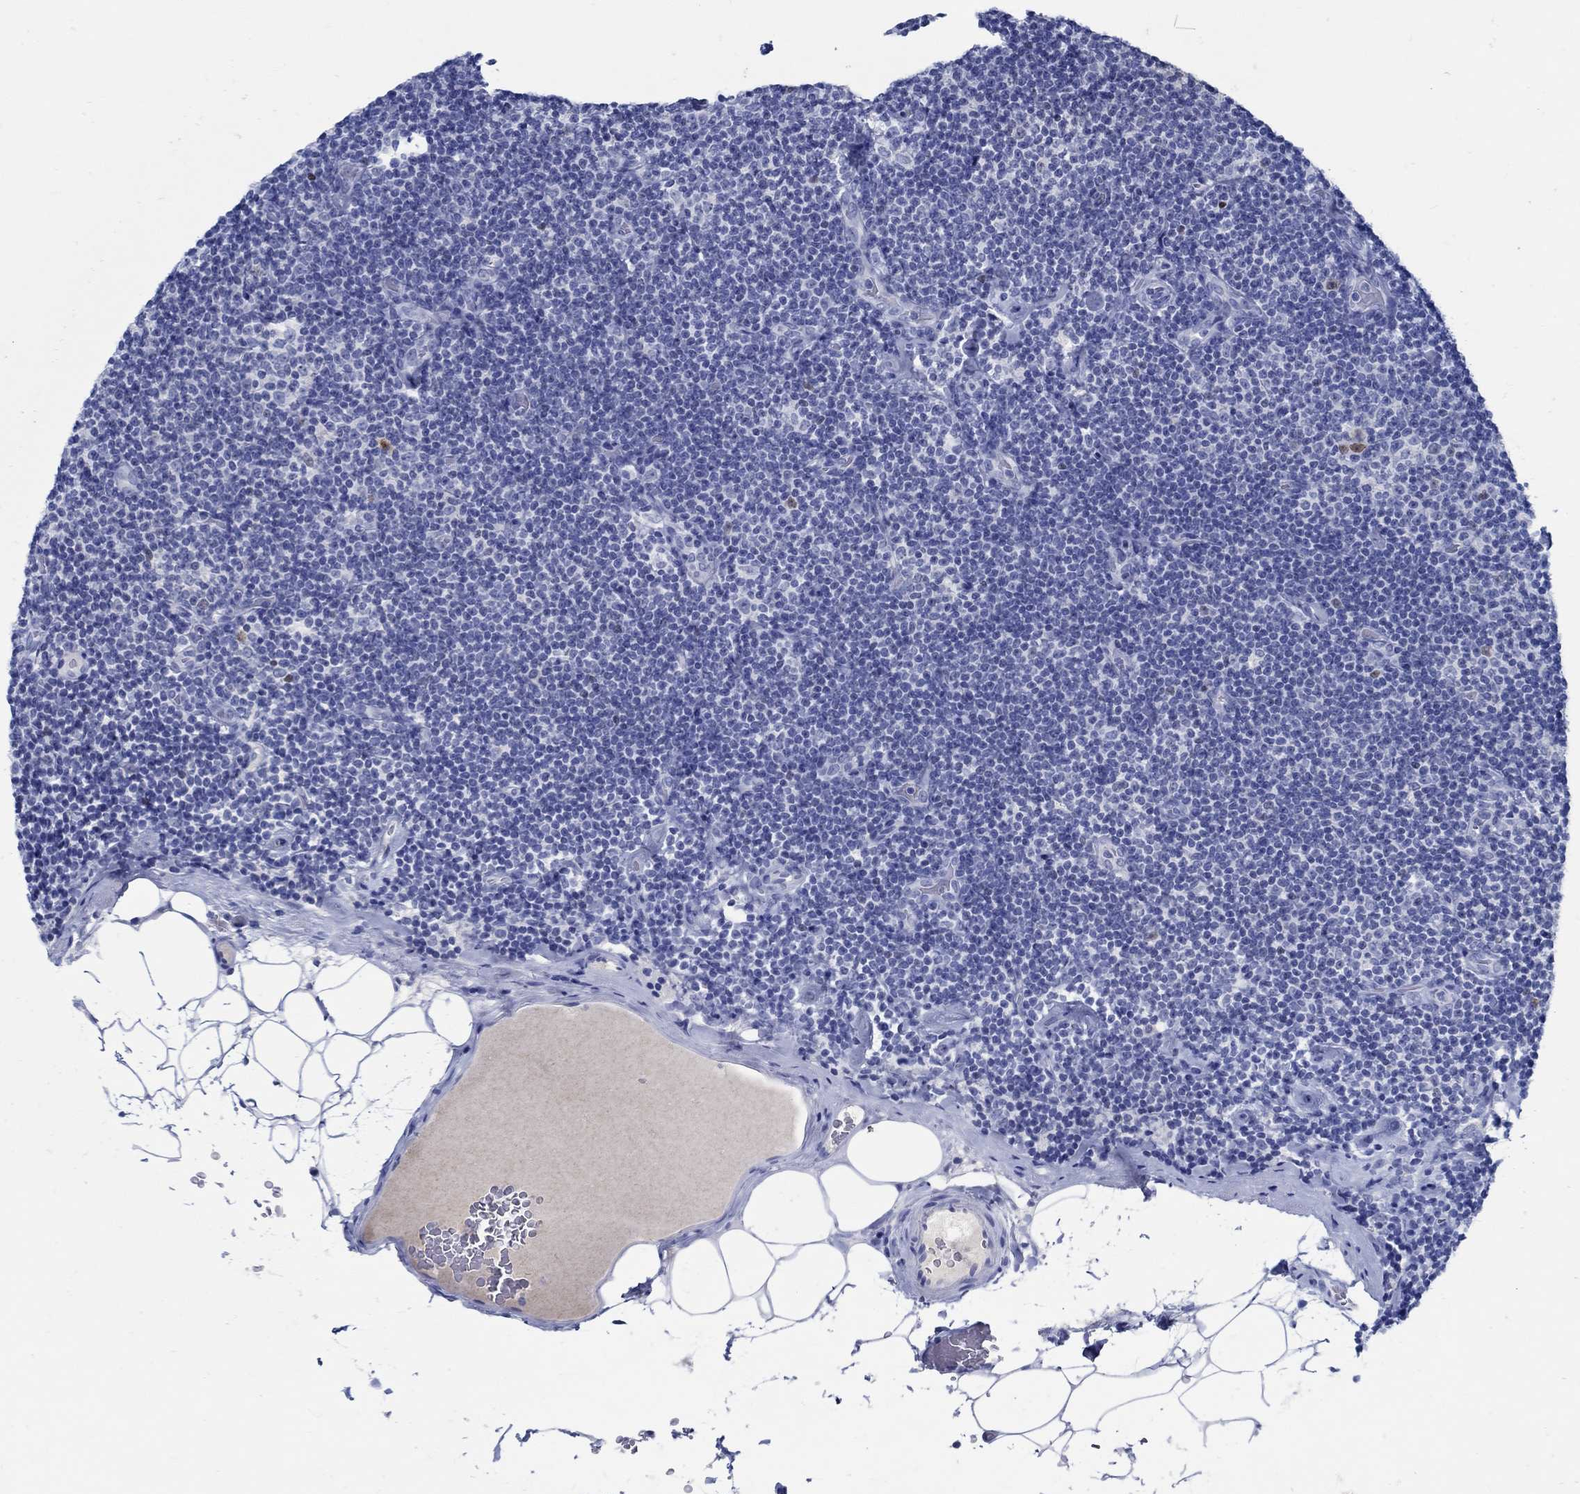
{"staining": {"intensity": "negative", "quantity": "none", "location": "none"}, "tissue": "lymphoma", "cell_type": "Tumor cells", "image_type": "cancer", "snomed": [{"axis": "morphology", "description": "Malignant lymphoma, non-Hodgkin's type, Low grade"}, {"axis": "topography", "description": "Lymph node"}], "caption": "DAB immunohistochemical staining of lymphoma demonstrates no significant expression in tumor cells.", "gene": "PAX9", "patient": {"sex": "male", "age": 81}}